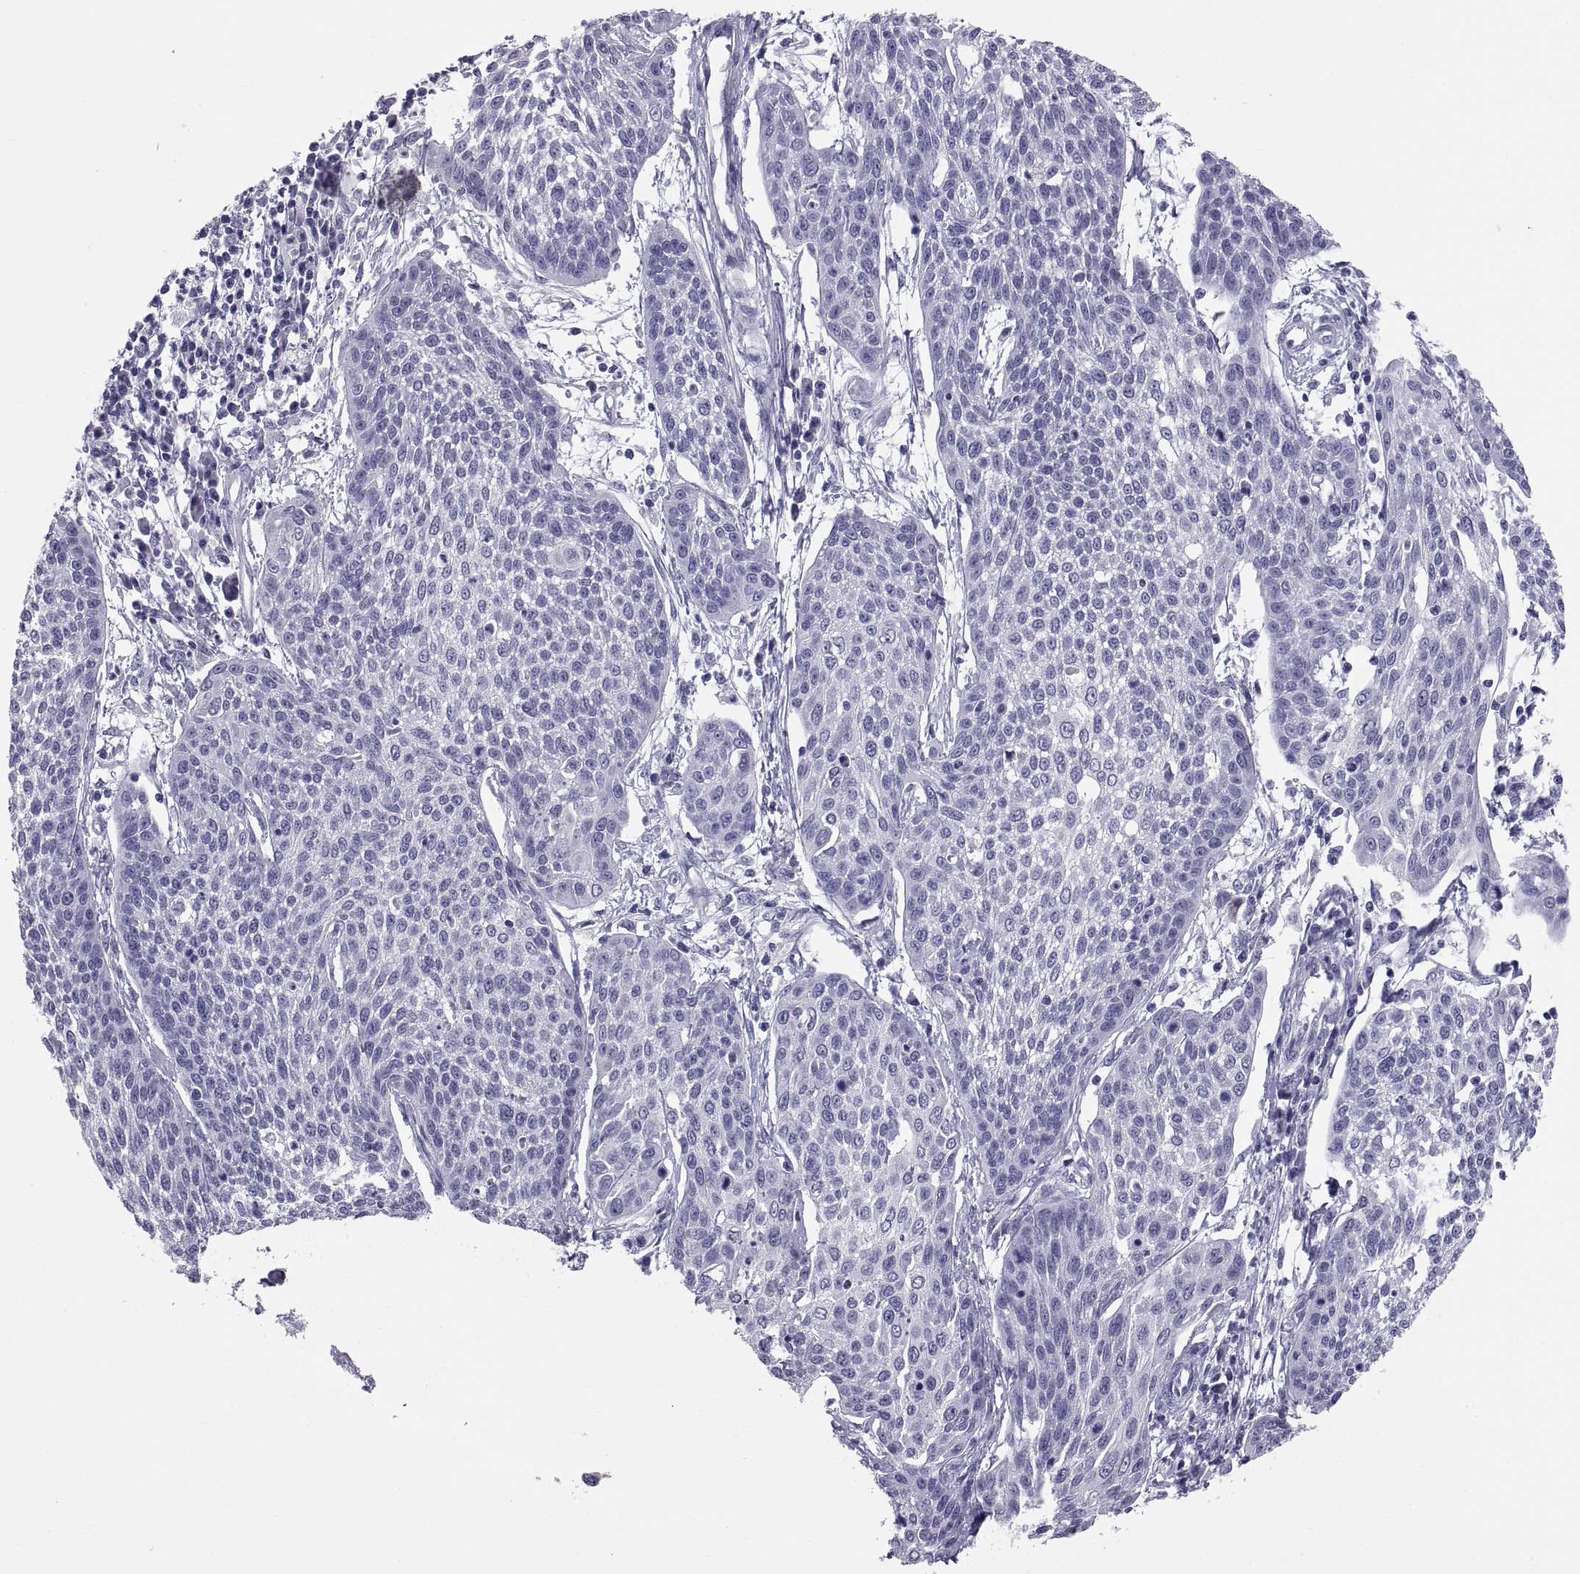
{"staining": {"intensity": "negative", "quantity": "none", "location": "none"}, "tissue": "cervical cancer", "cell_type": "Tumor cells", "image_type": "cancer", "snomed": [{"axis": "morphology", "description": "Squamous cell carcinoma, NOS"}, {"axis": "topography", "description": "Cervix"}], "caption": "This is an immunohistochemistry histopathology image of human squamous cell carcinoma (cervical). There is no staining in tumor cells.", "gene": "TEX13A", "patient": {"sex": "female", "age": 34}}